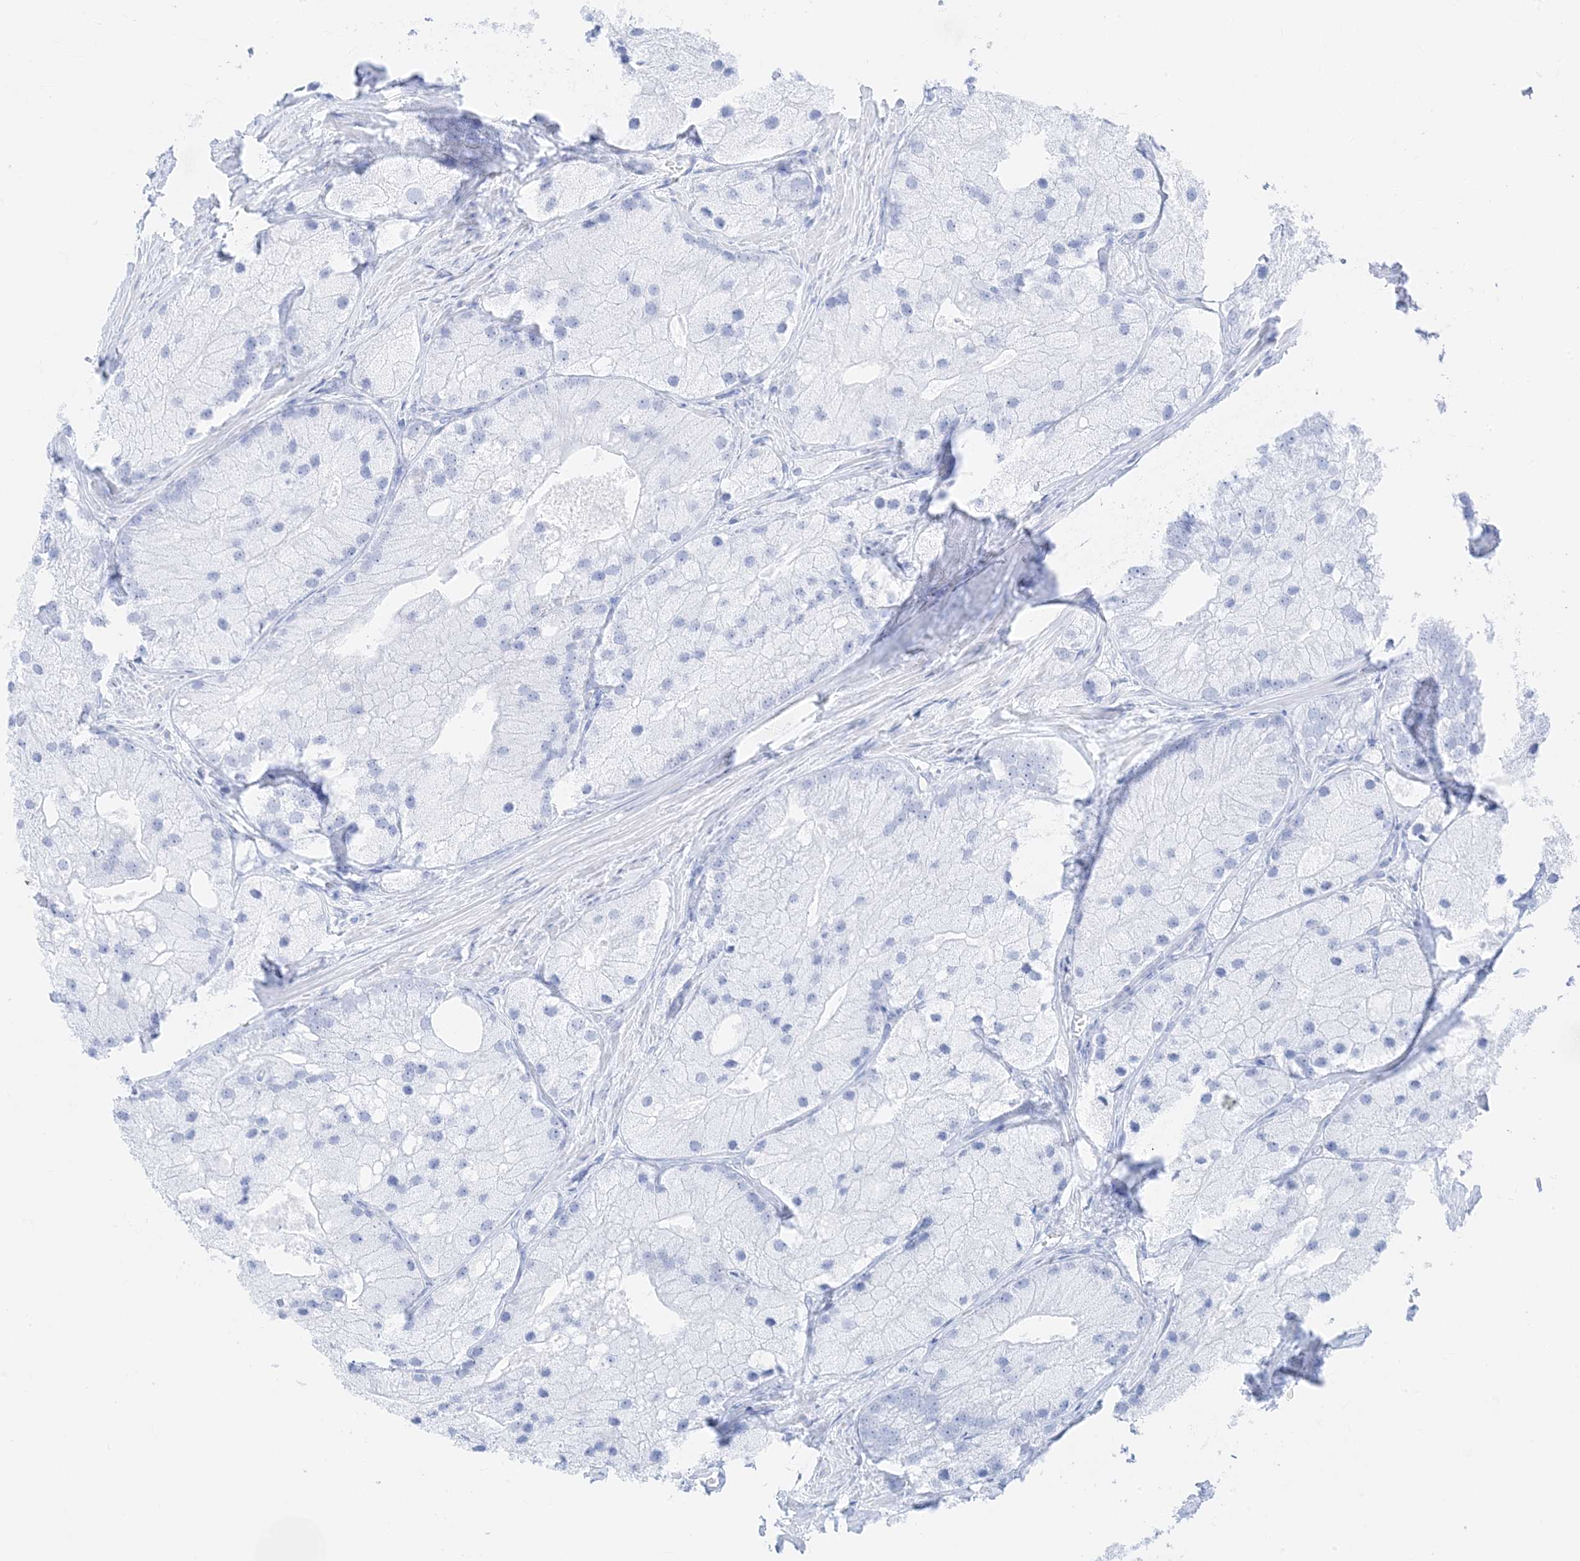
{"staining": {"intensity": "negative", "quantity": "none", "location": "none"}, "tissue": "prostate cancer", "cell_type": "Tumor cells", "image_type": "cancer", "snomed": [{"axis": "morphology", "description": "Adenocarcinoma, Low grade"}, {"axis": "topography", "description": "Prostate"}], "caption": "IHC image of neoplastic tissue: prostate cancer stained with DAB displays no significant protein positivity in tumor cells.", "gene": "MUC17", "patient": {"sex": "male", "age": 69}}